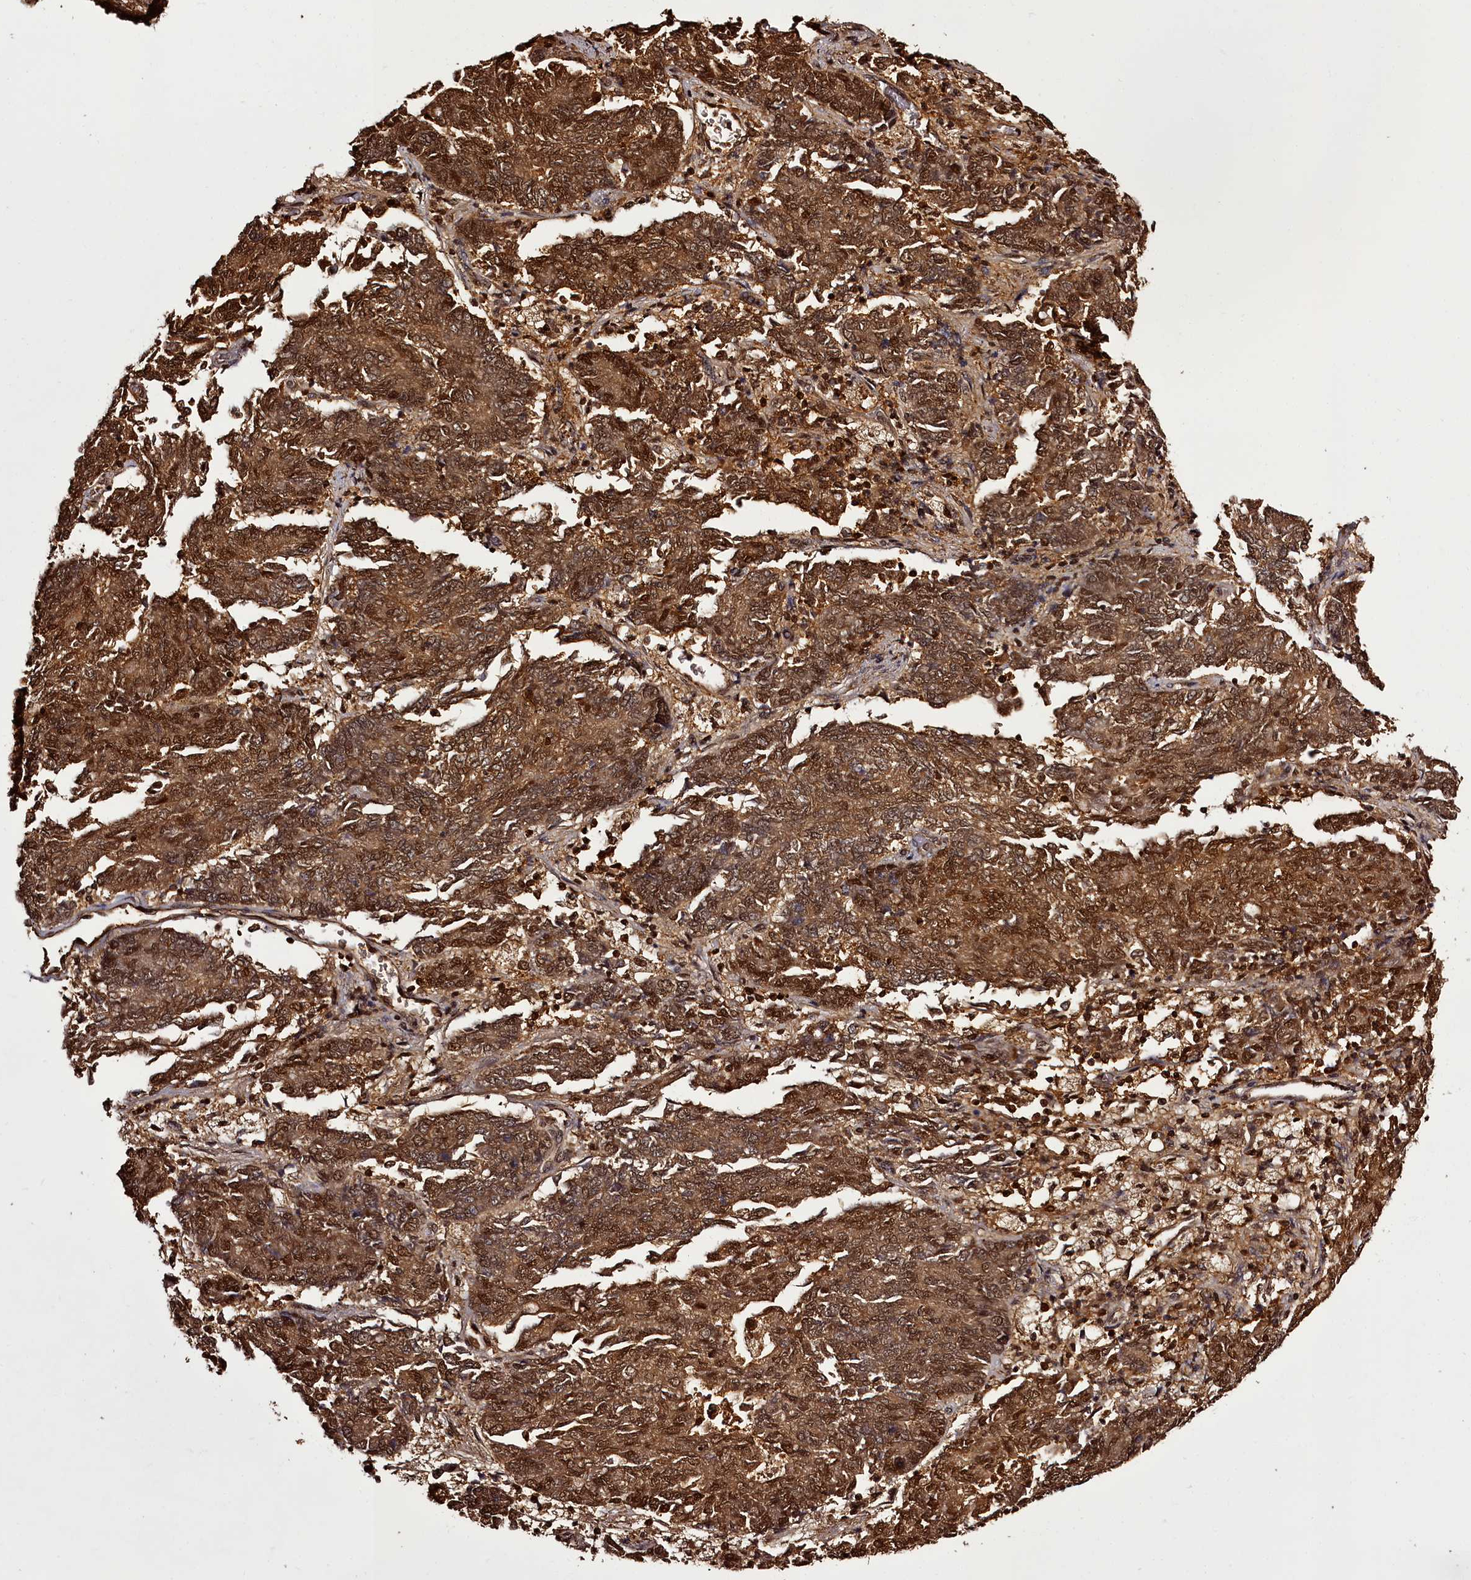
{"staining": {"intensity": "strong", "quantity": ">75%", "location": "cytoplasmic/membranous,nuclear"}, "tissue": "endometrial cancer", "cell_type": "Tumor cells", "image_type": "cancer", "snomed": [{"axis": "morphology", "description": "Adenocarcinoma, NOS"}, {"axis": "topography", "description": "Endometrium"}], "caption": "This micrograph reveals immunohistochemistry staining of endometrial adenocarcinoma, with high strong cytoplasmic/membranous and nuclear expression in about >75% of tumor cells.", "gene": "NPRL2", "patient": {"sex": "female", "age": 80}}